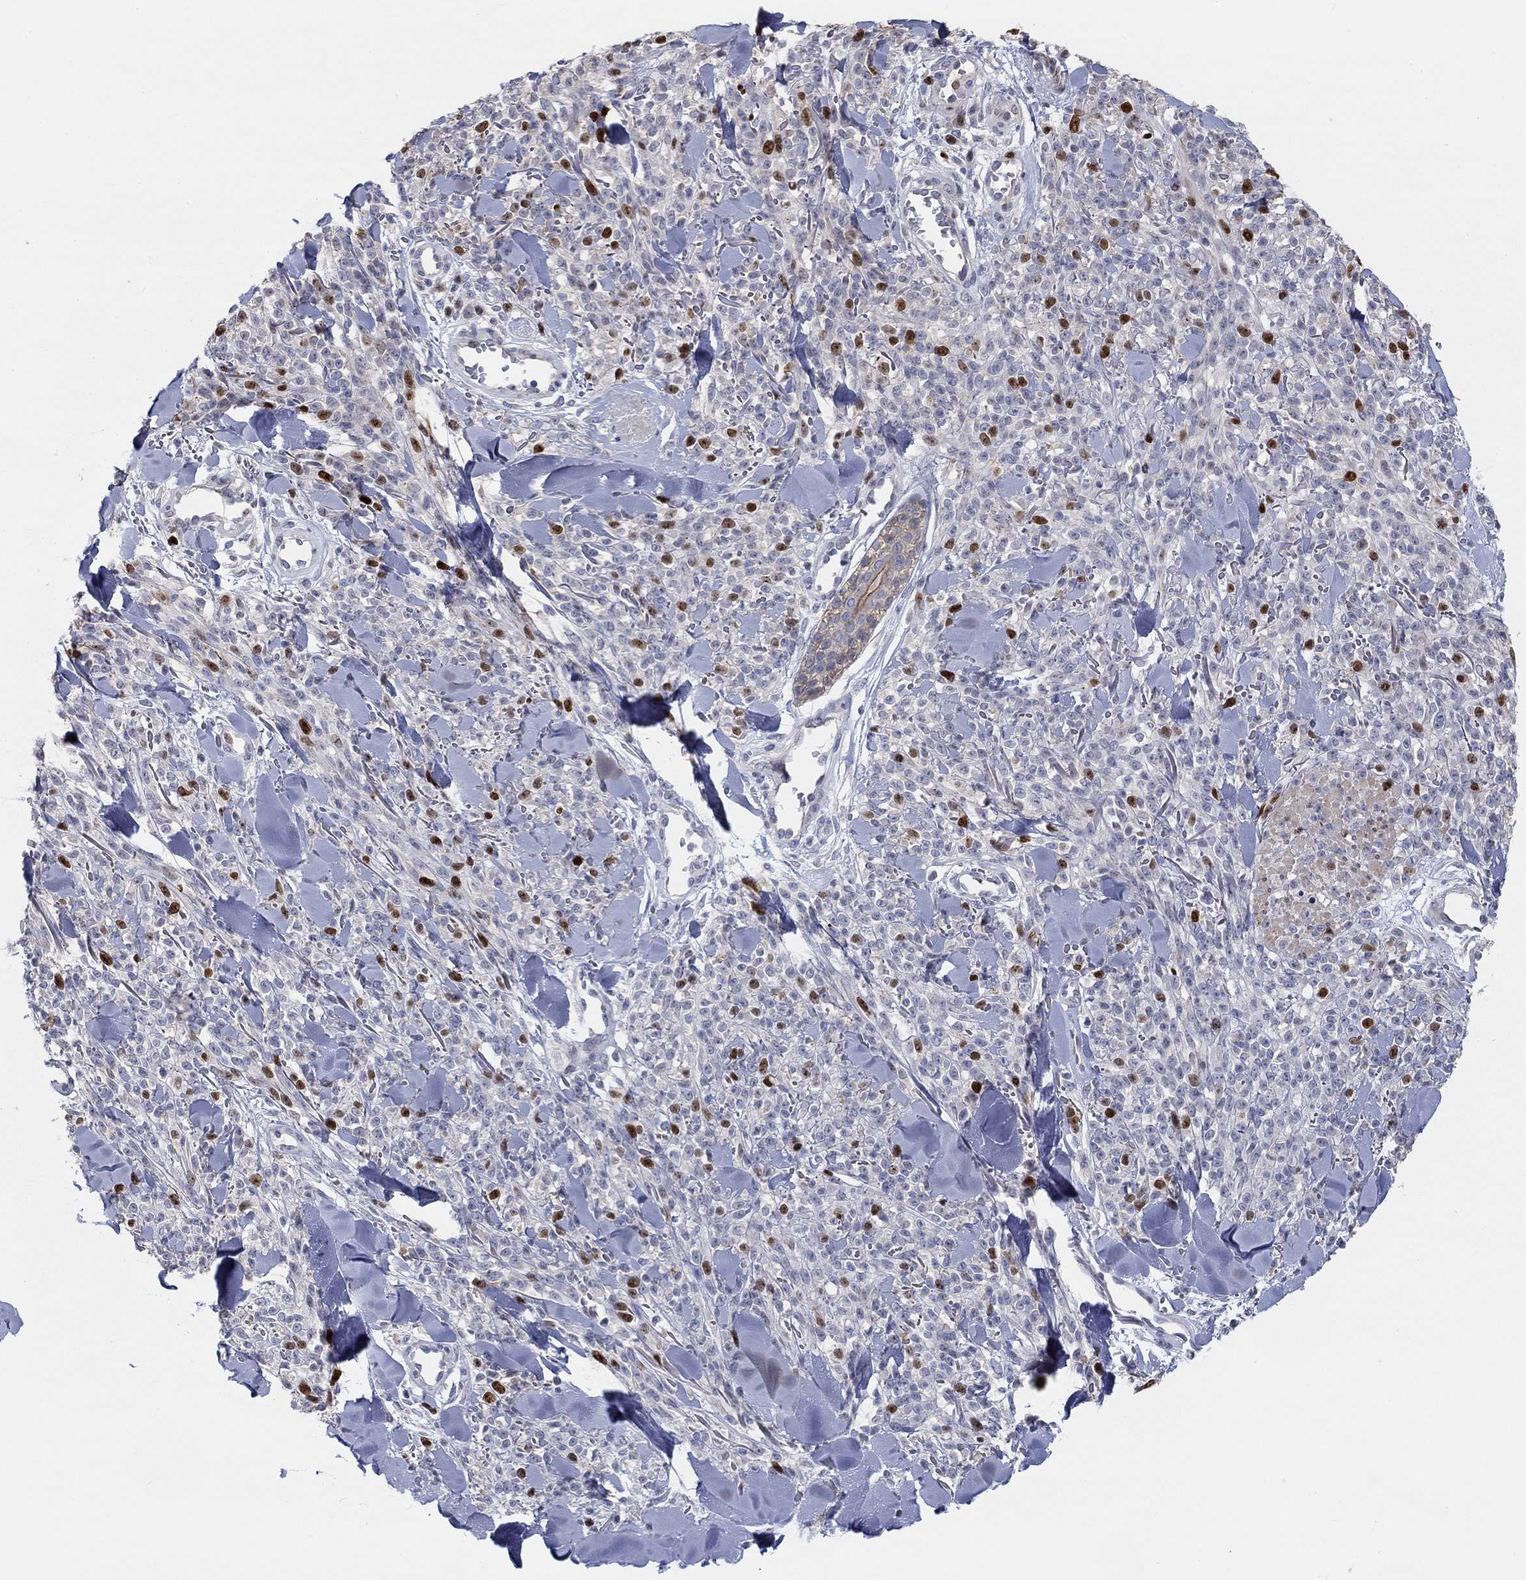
{"staining": {"intensity": "strong", "quantity": "<25%", "location": "nuclear"}, "tissue": "melanoma", "cell_type": "Tumor cells", "image_type": "cancer", "snomed": [{"axis": "morphology", "description": "Malignant melanoma, NOS"}, {"axis": "topography", "description": "Skin"}, {"axis": "topography", "description": "Skin of trunk"}], "caption": "Immunohistochemical staining of malignant melanoma displays medium levels of strong nuclear protein expression in about <25% of tumor cells. The protein of interest is shown in brown color, while the nuclei are stained blue.", "gene": "PRC1", "patient": {"sex": "male", "age": 74}}